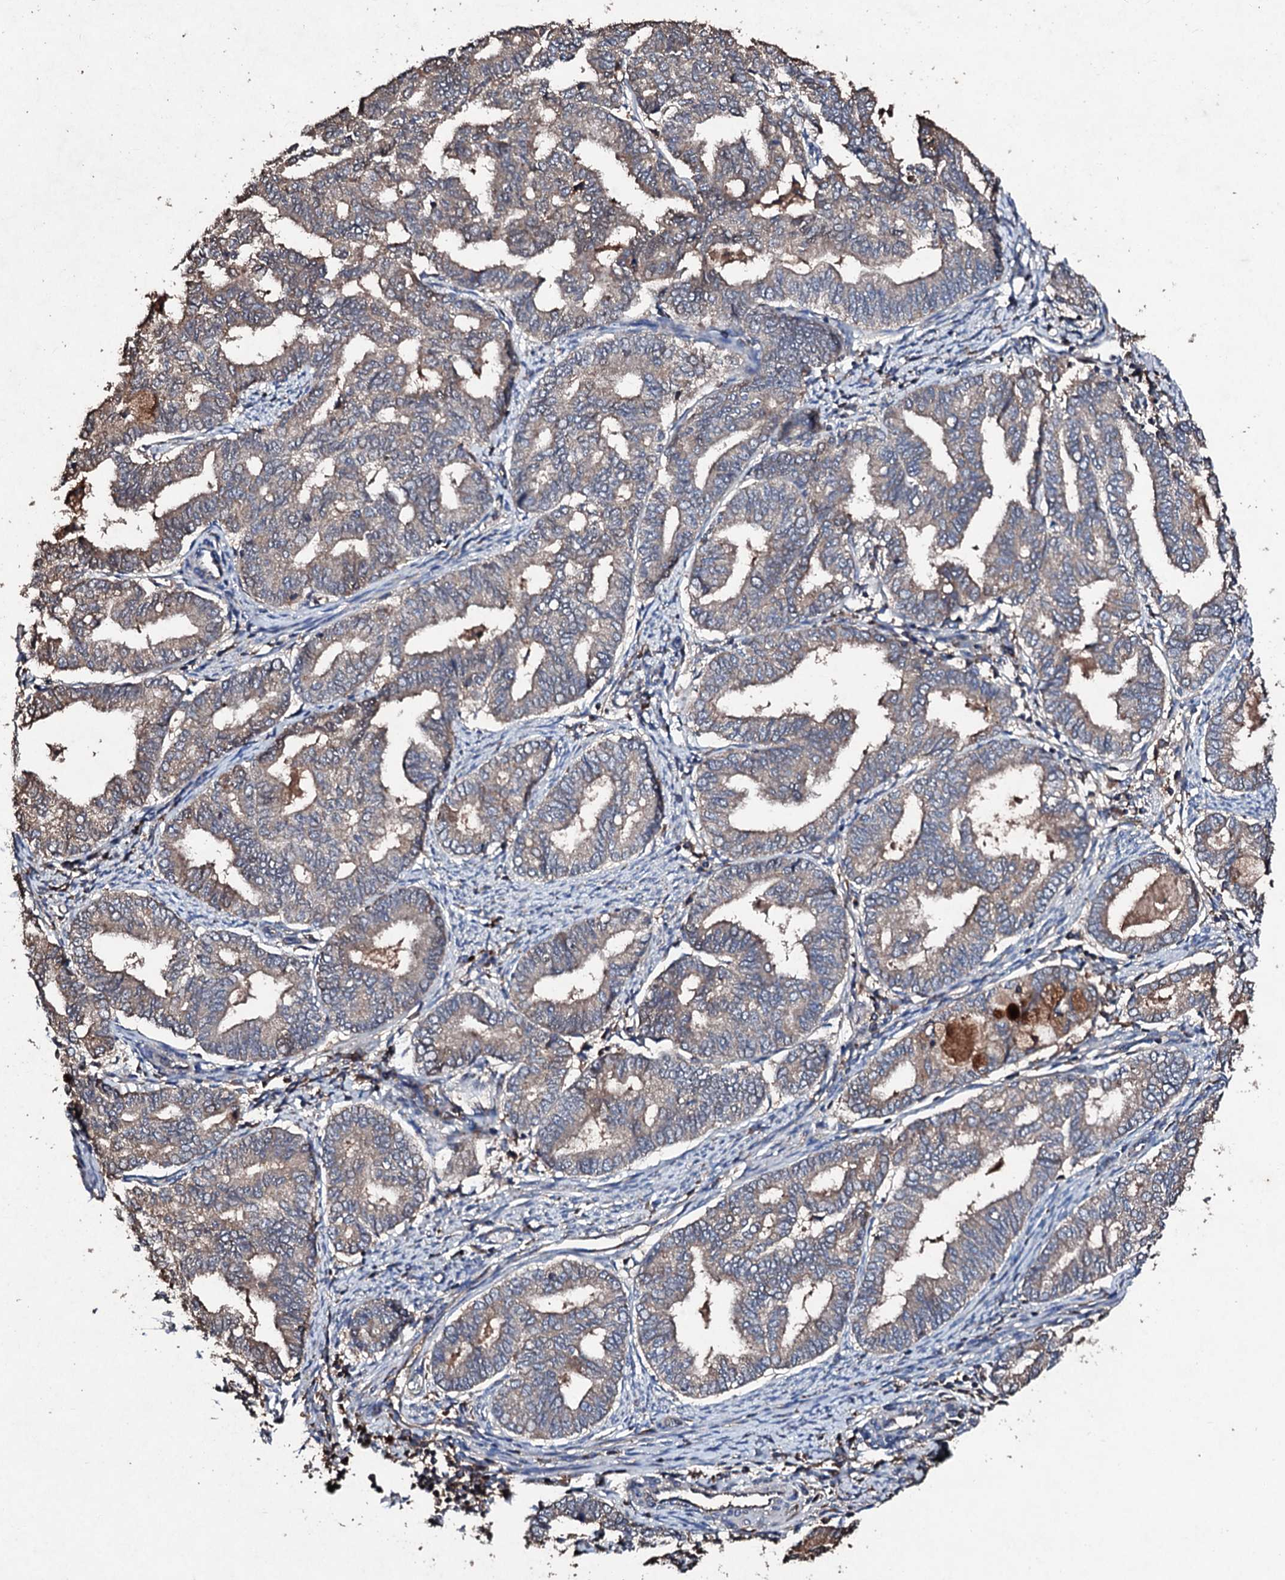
{"staining": {"intensity": "weak", "quantity": "25%-75%", "location": "cytoplasmic/membranous"}, "tissue": "endometrial cancer", "cell_type": "Tumor cells", "image_type": "cancer", "snomed": [{"axis": "morphology", "description": "Adenocarcinoma, NOS"}, {"axis": "topography", "description": "Endometrium"}], "caption": "Immunohistochemical staining of endometrial adenocarcinoma exhibits low levels of weak cytoplasmic/membranous protein expression in approximately 25%-75% of tumor cells. (brown staining indicates protein expression, while blue staining denotes nuclei).", "gene": "KERA", "patient": {"sex": "female", "age": 79}}